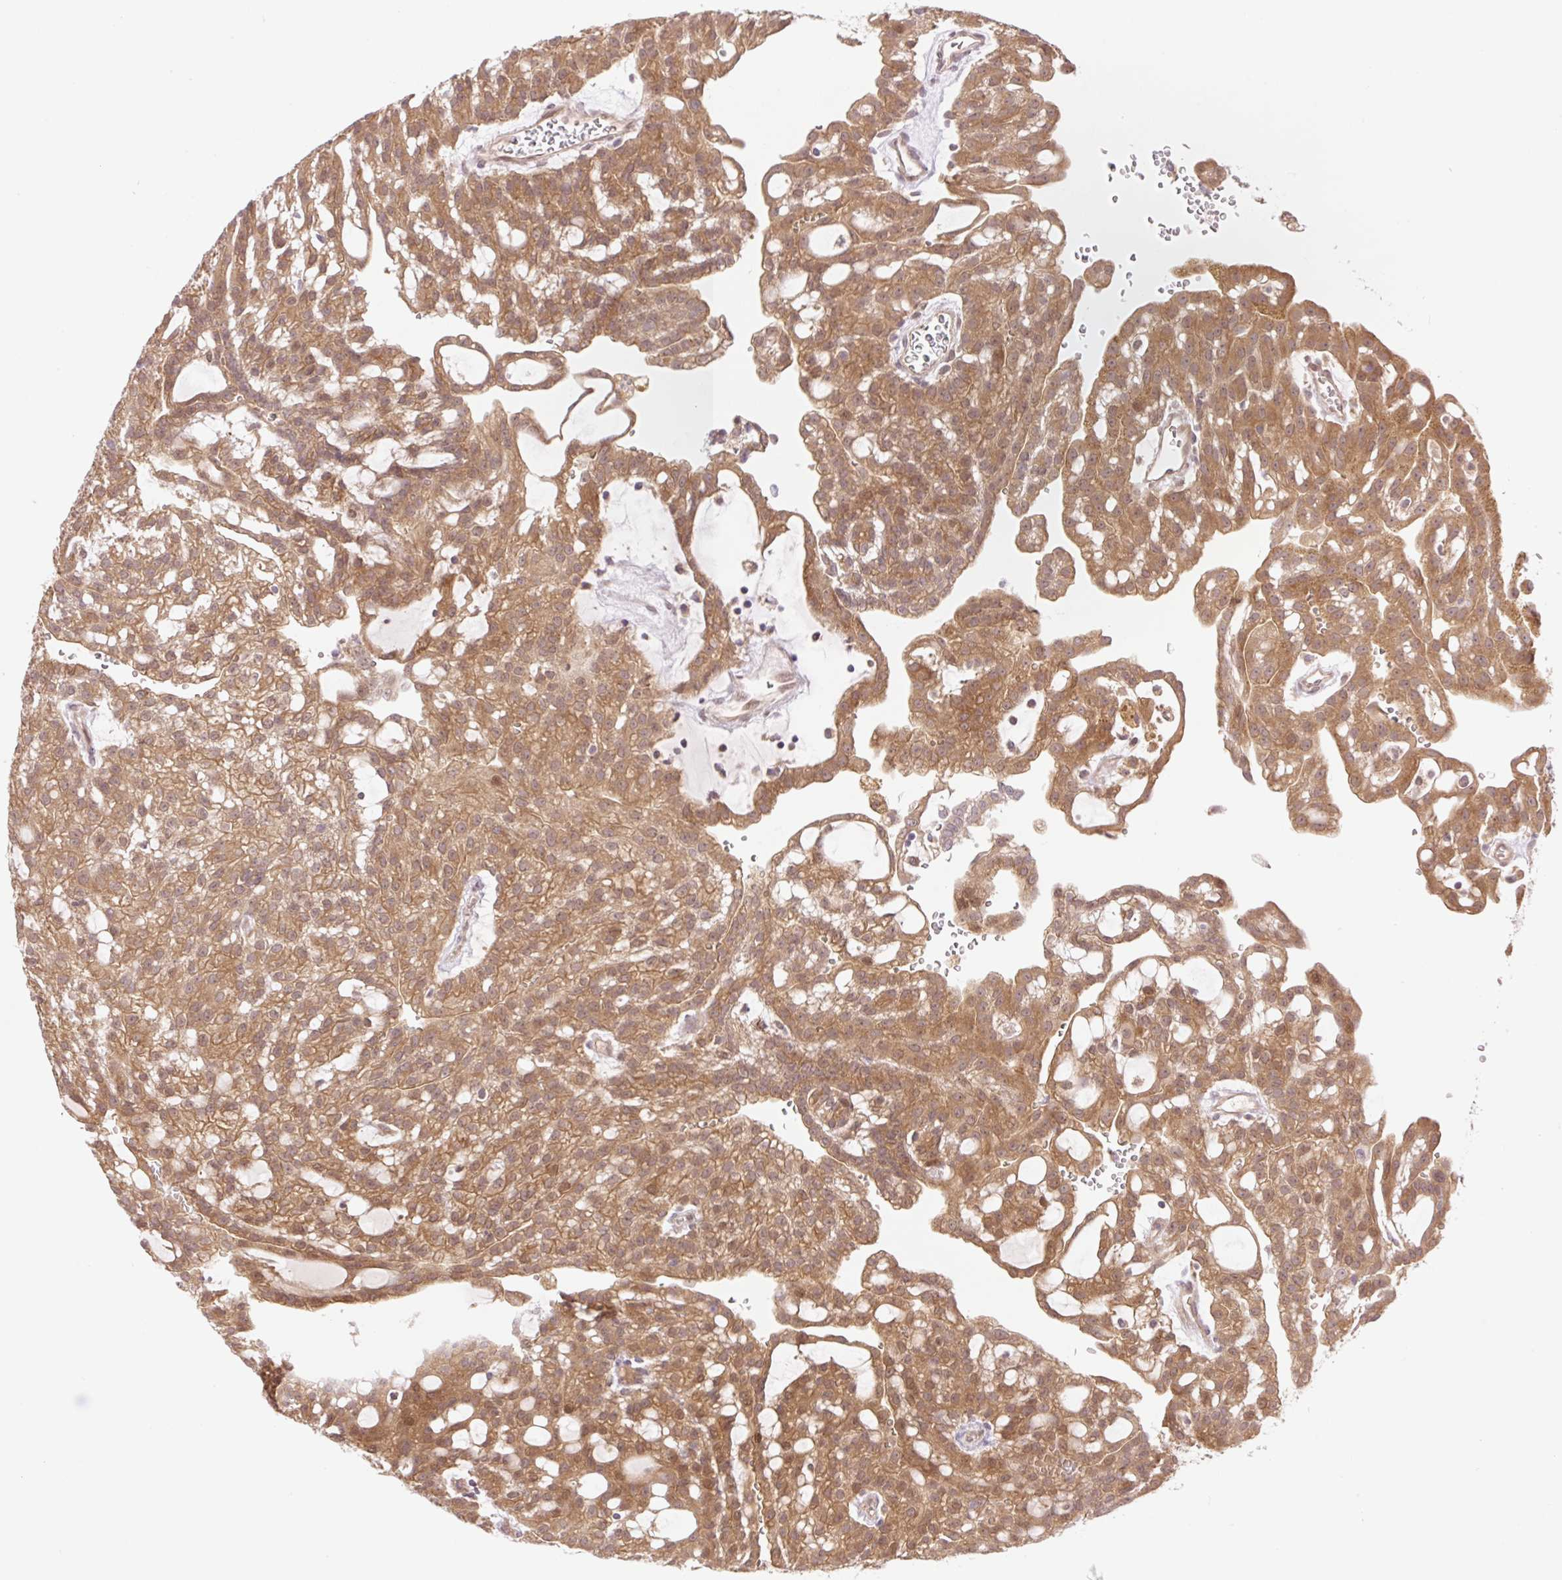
{"staining": {"intensity": "moderate", "quantity": ">75%", "location": "cytoplasmic/membranous,nuclear"}, "tissue": "renal cancer", "cell_type": "Tumor cells", "image_type": "cancer", "snomed": [{"axis": "morphology", "description": "Adenocarcinoma, NOS"}, {"axis": "topography", "description": "Kidney"}], "caption": "Immunohistochemical staining of human renal cancer (adenocarcinoma) exhibits moderate cytoplasmic/membranous and nuclear protein expression in about >75% of tumor cells. The staining is performed using DAB (3,3'-diaminobenzidine) brown chromogen to label protein expression. The nuclei are counter-stained blue using hematoxylin.", "gene": "VPS25", "patient": {"sex": "male", "age": 63}}